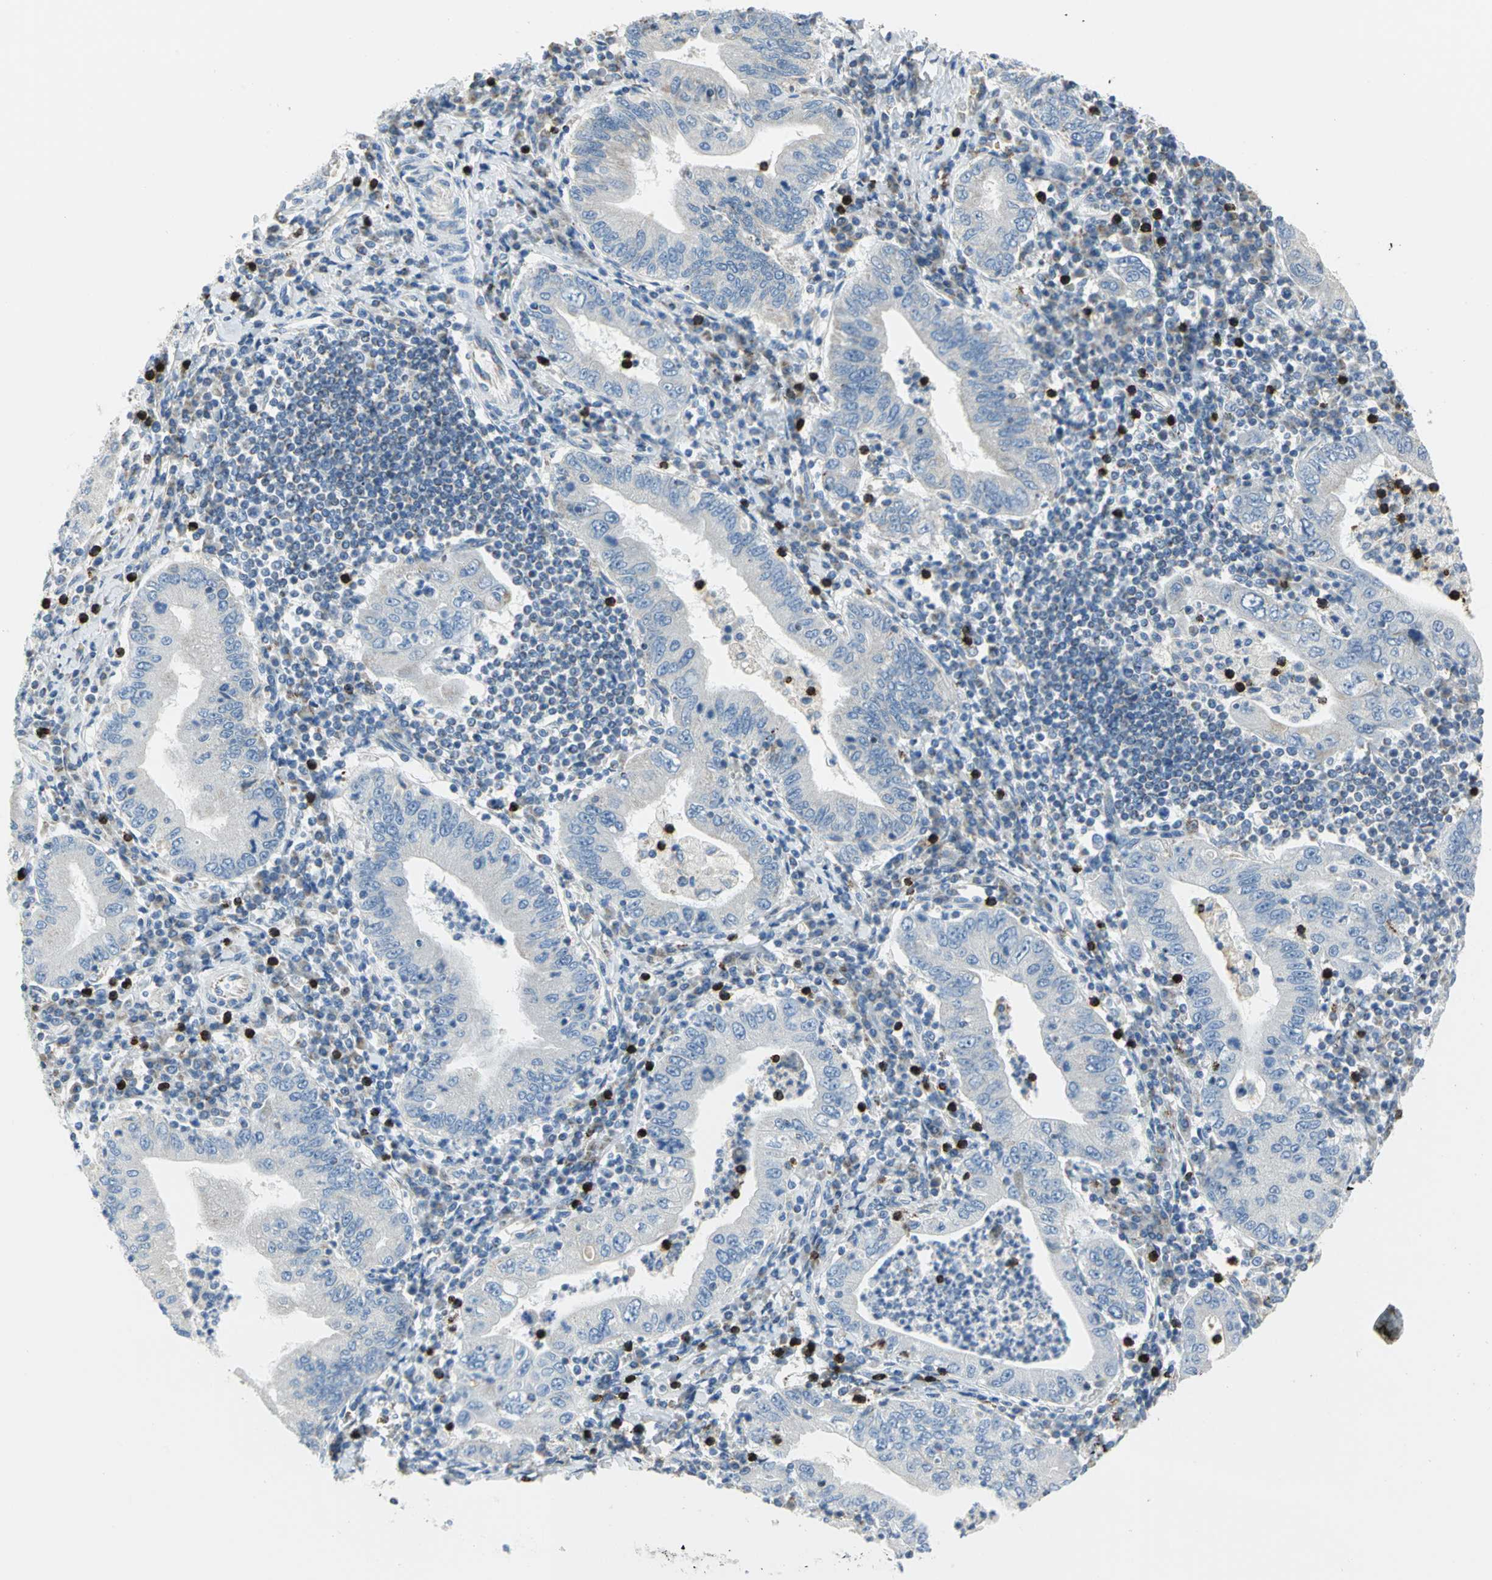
{"staining": {"intensity": "negative", "quantity": "none", "location": "none"}, "tissue": "stomach cancer", "cell_type": "Tumor cells", "image_type": "cancer", "snomed": [{"axis": "morphology", "description": "Normal tissue, NOS"}, {"axis": "morphology", "description": "Adenocarcinoma, NOS"}, {"axis": "topography", "description": "Esophagus"}, {"axis": "topography", "description": "Stomach, upper"}, {"axis": "topography", "description": "Peripheral nerve tissue"}], "caption": "Human stomach cancer (adenocarcinoma) stained for a protein using immunohistochemistry (IHC) exhibits no positivity in tumor cells.", "gene": "ALOX15", "patient": {"sex": "male", "age": 62}}